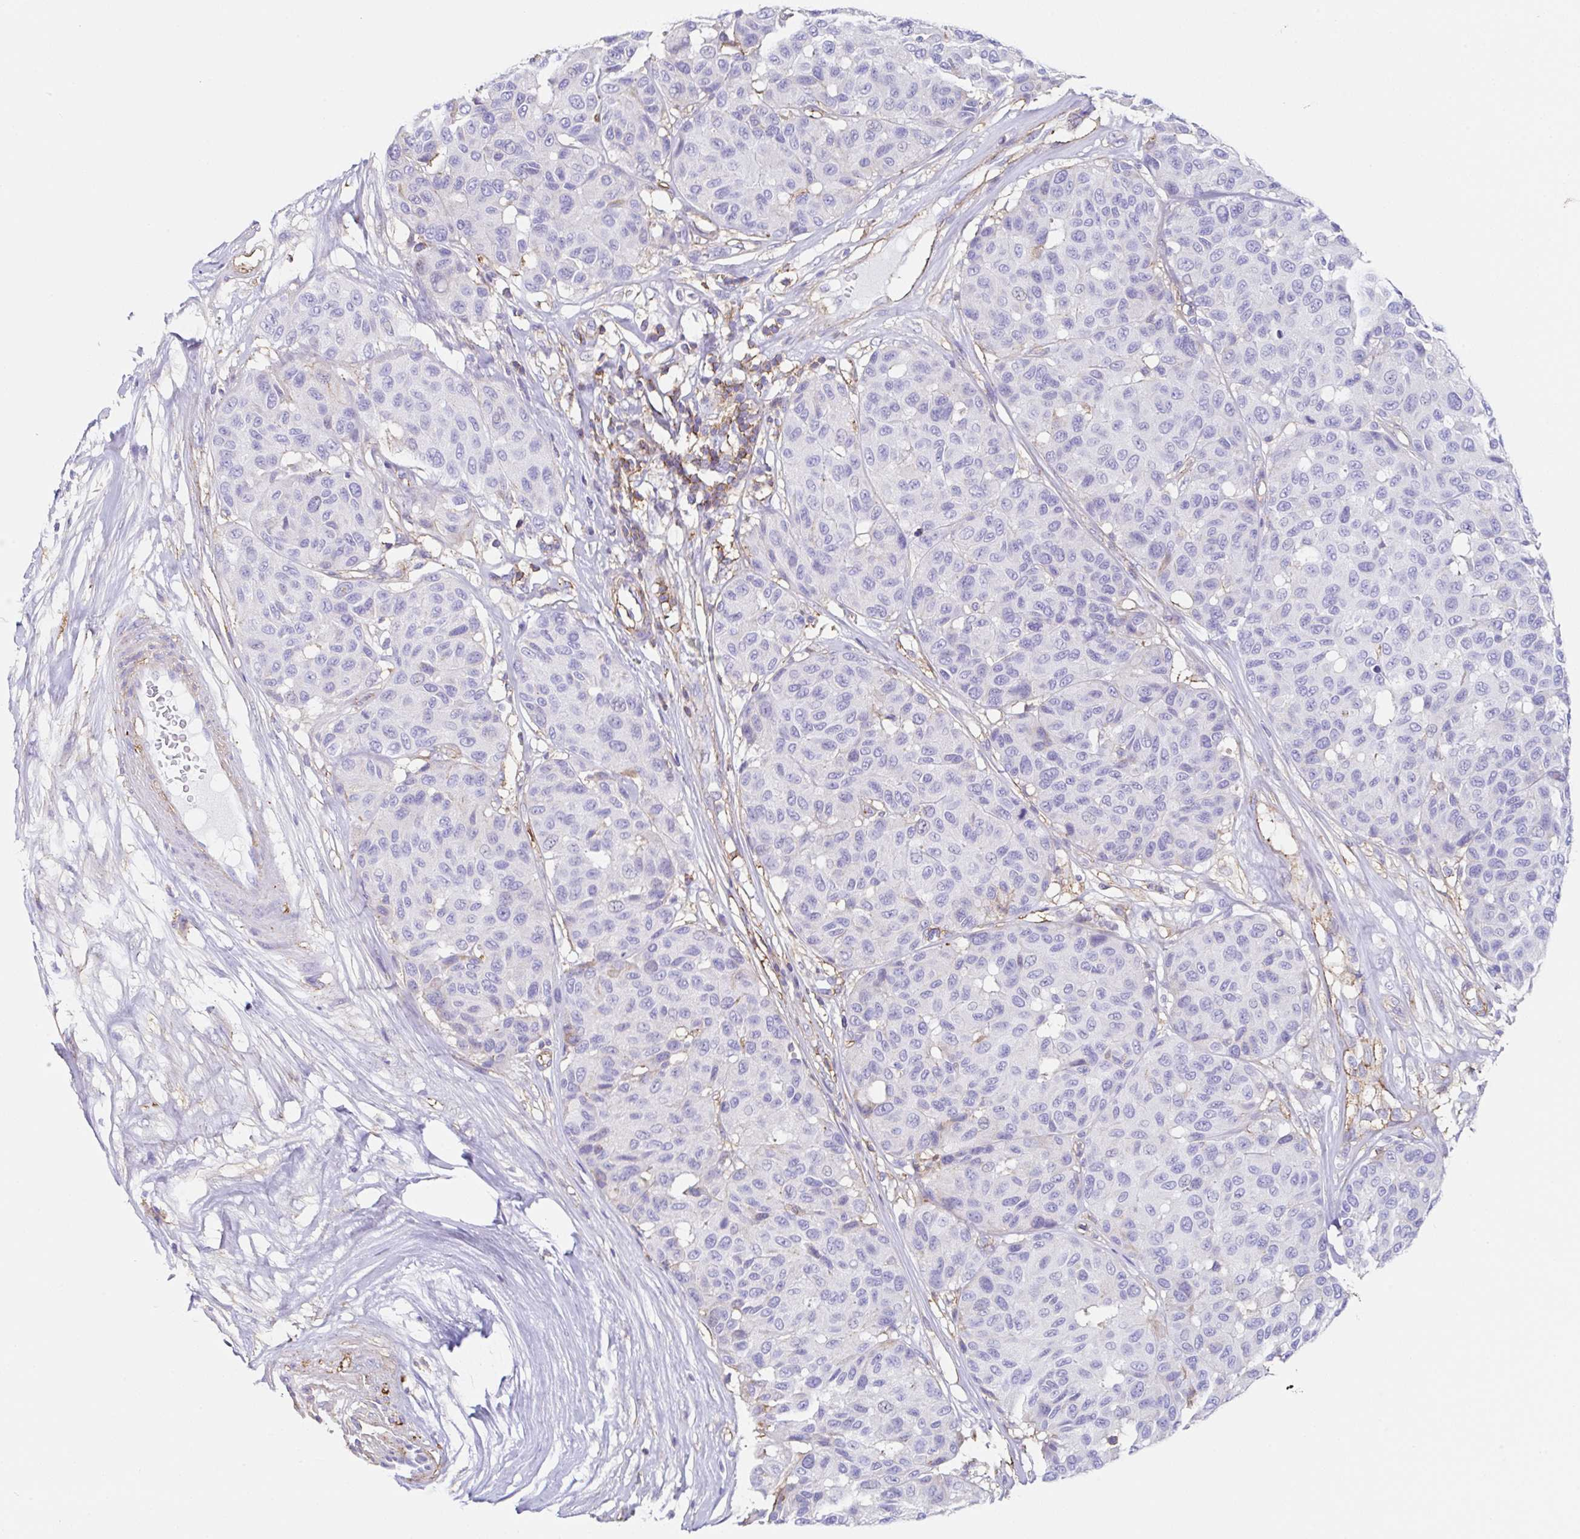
{"staining": {"intensity": "negative", "quantity": "none", "location": "none"}, "tissue": "melanoma", "cell_type": "Tumor cells", "image_type": "cancer", "snomed": [{"axis": "morphology", "description": "Malignant melanoma, NOS"}, {"axis": "topography", "description": "Skin"}], "caption": "The micrograph demonstrates no staining of tumor cells in malignant melanoma.", "gene": "MTTP", "patient": {"sex": "female", "age": 66}}